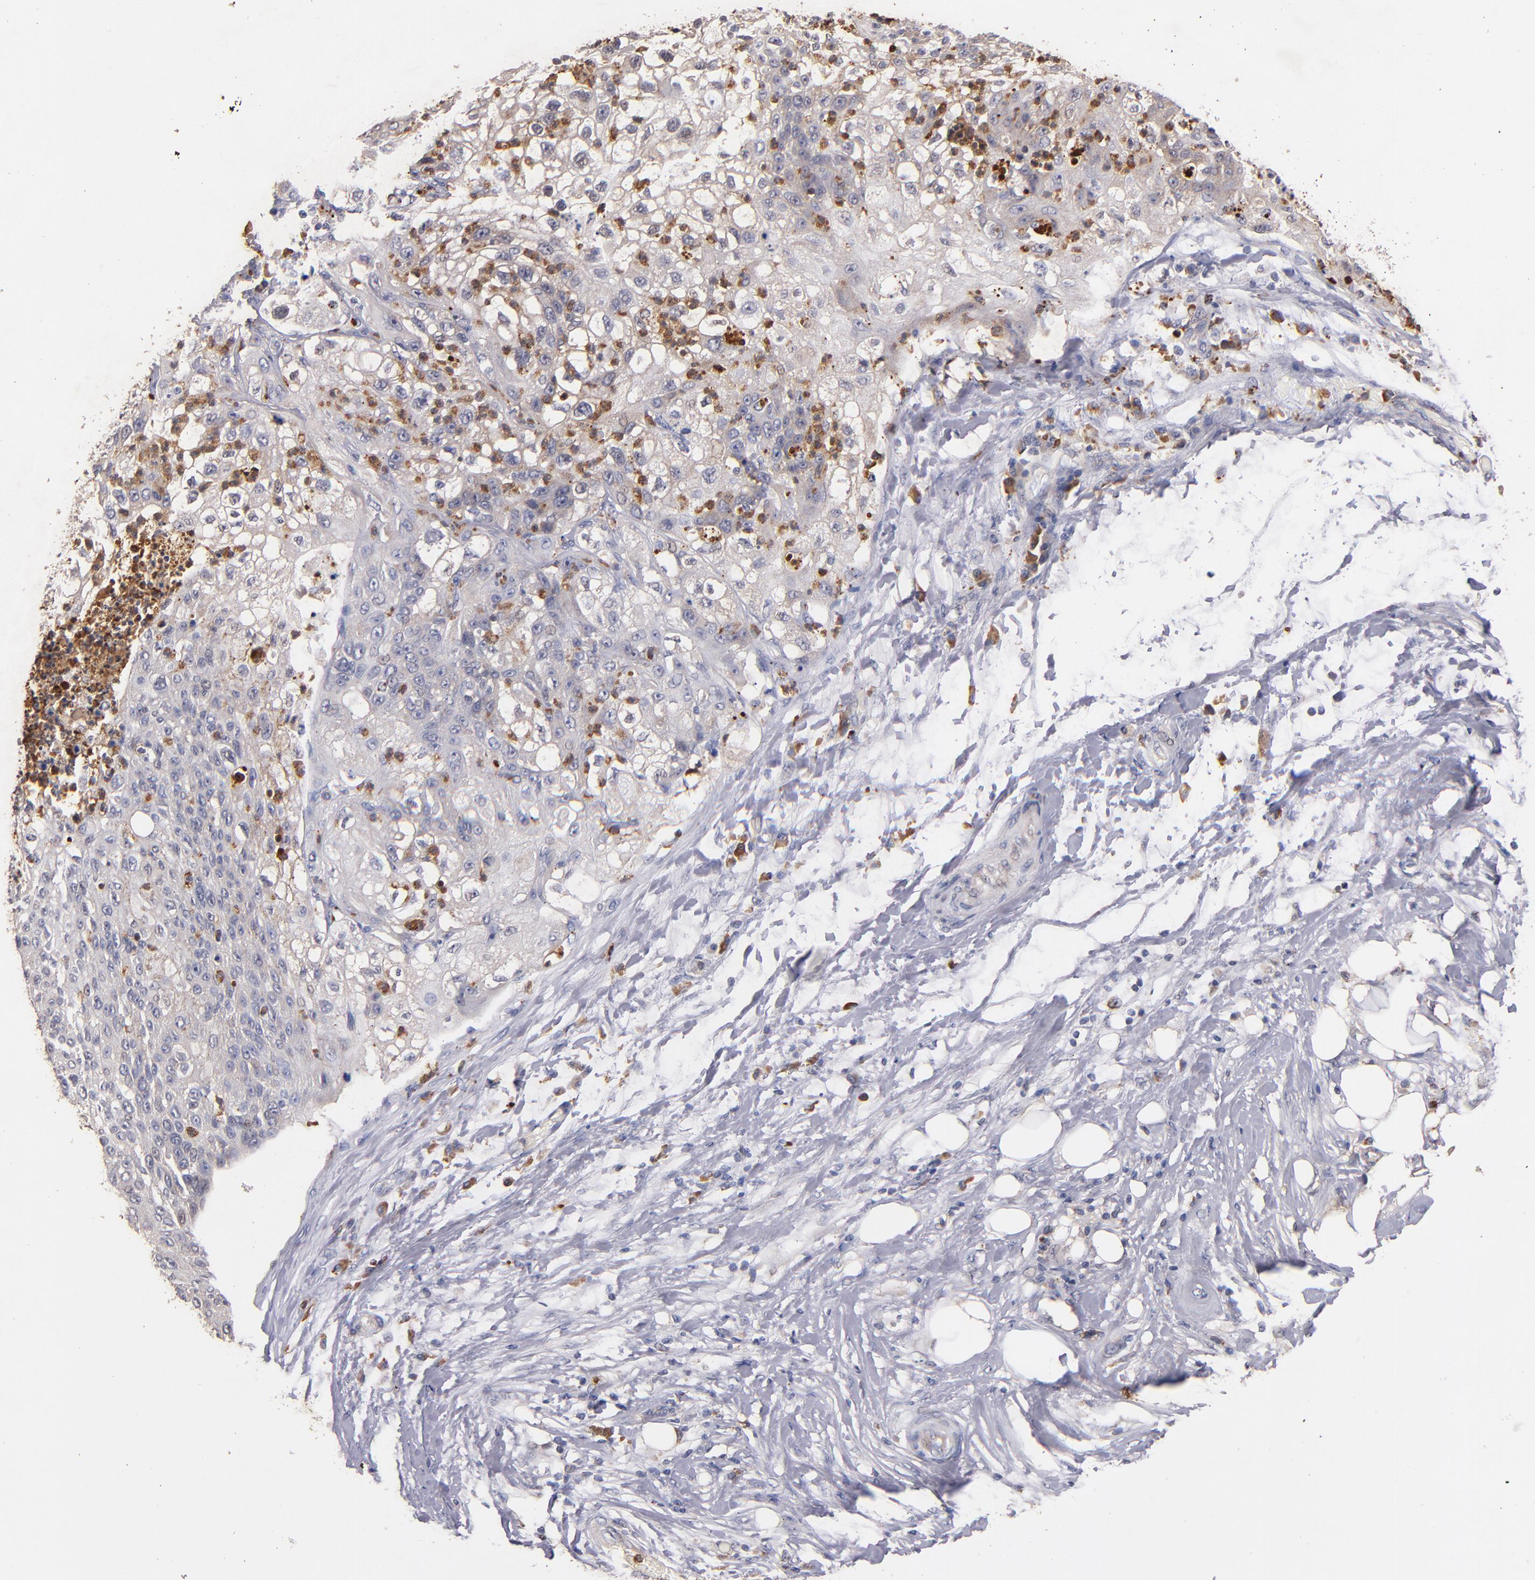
{"staining": {"intensity": "negative", "quantity": "none", "location": "none"}, "tissue": "lung cancer", "cell_type": "Tumor cells", "image_type": "cancer", "snomed": [{"axis": "morphology", "description": "Inflammation, NOS"}, {"axis": "morphology", "description": "Squamous cell carcinoma, NOS"}, {"axis": "topography", "description": "Lymph node"}, {"axis": "topography", "description": "Soft tissue"}, {"axis": "topography", "description": "Lung"}], "caption": "Immunohistochemistry histopathology image of human lung cancer (squamous cell carcinoma) stained for a protein (brown), which exhibits no positivity in tumor cells.", "gene": "TTLL12", "patient": {"sex": "male", "age": 66}}